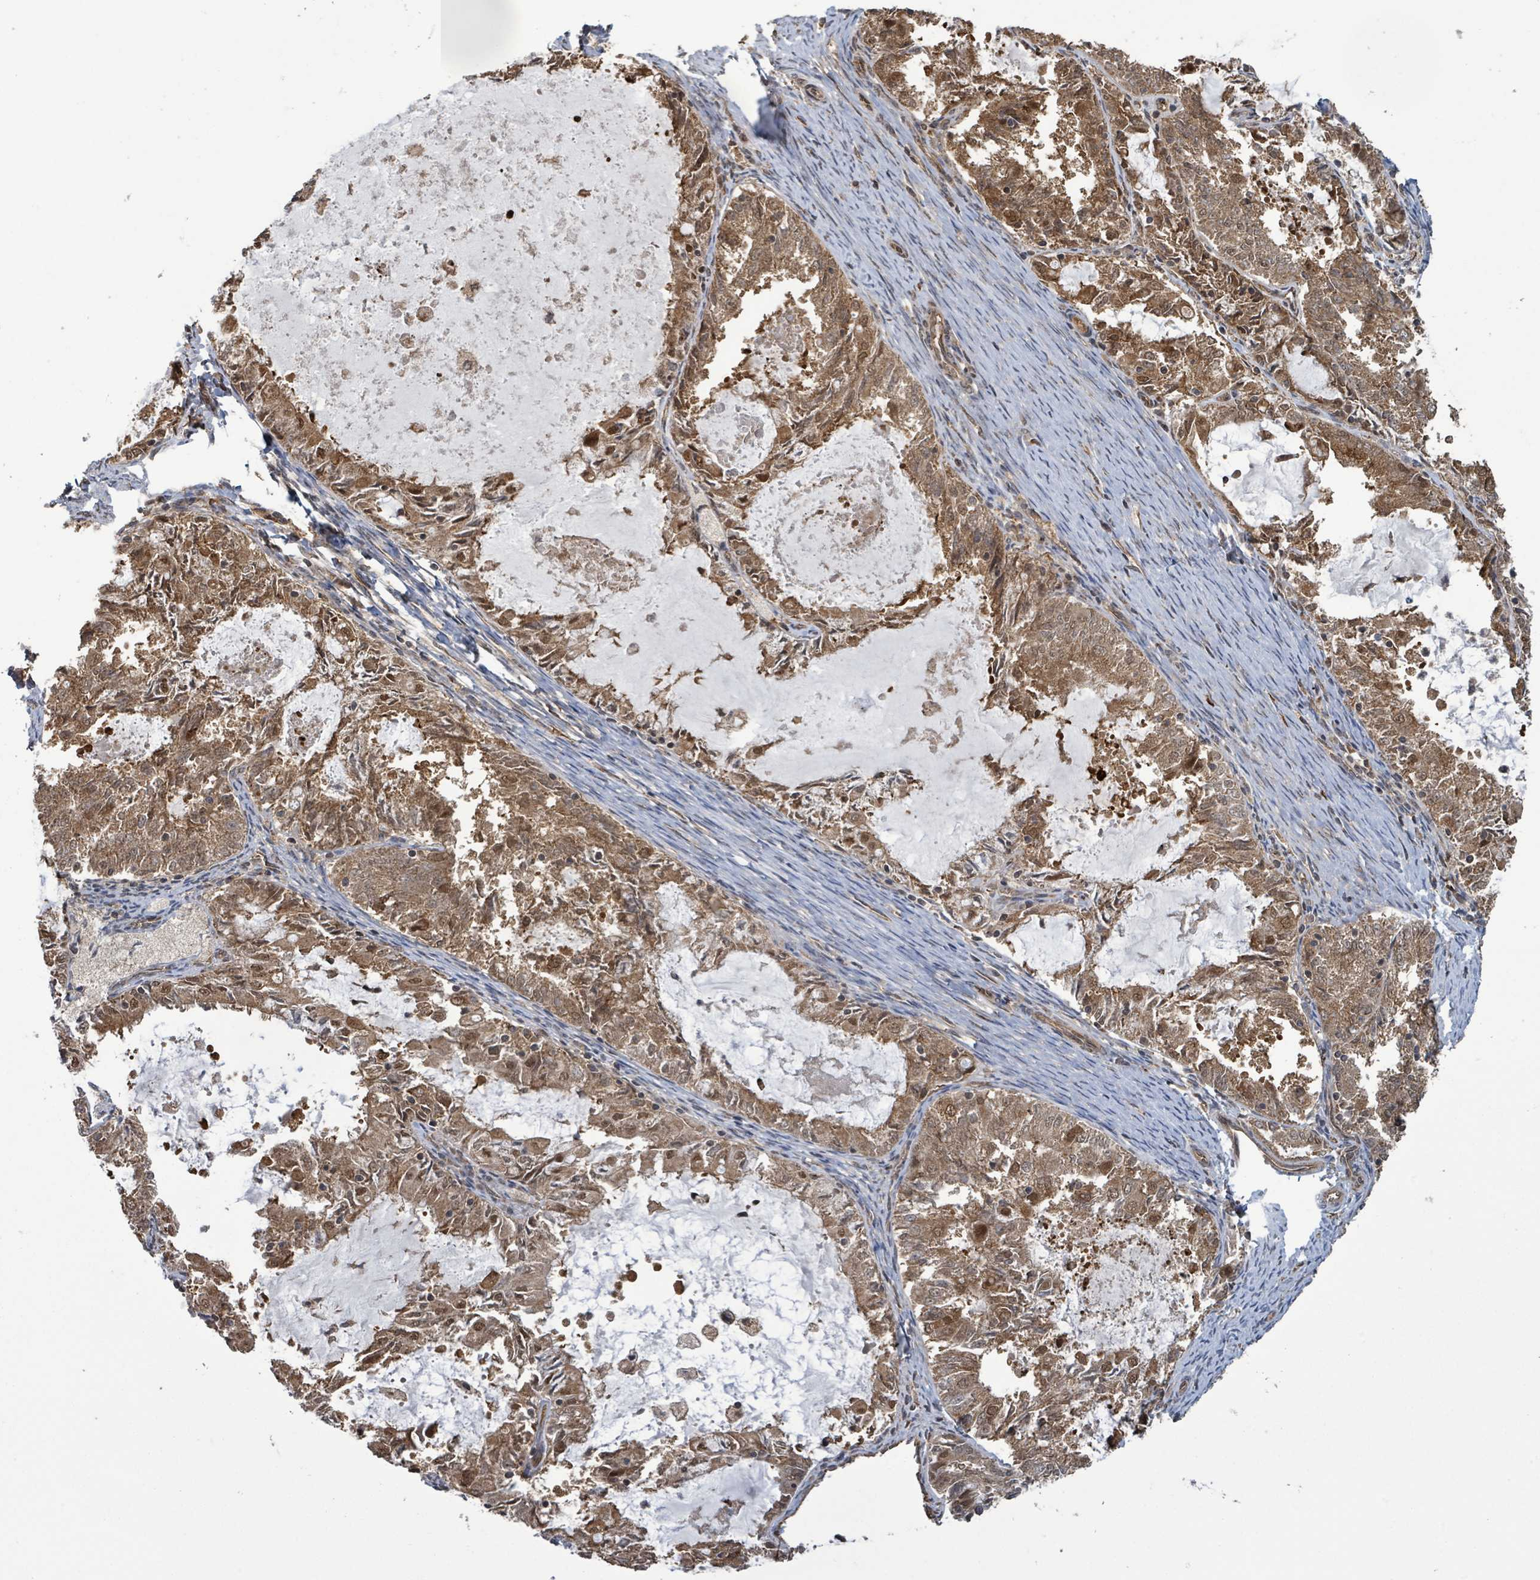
{"staining": {"intensity": "moderate", "quantity": ">75%", "location": "cytoplasmic/membranous,nuclear"}, "tissue": "endometrial cancer", "cell_type": "Tumor cells", "image_type": "cancer", "snomed": [{"axis": "morphology", "description": "Adenocarcinoma, NOS"}, {"axis": "topography", "description": "Endometrium"}], "caption": "Brown immunohistochemical staining in endometrial adenocarcinoma shows moderate cytoplasmic/membranous and nuclear positivity in about >75% of tumor cells.", "gene": "KLC1", "patient": {"sex": "female", "age": 57}}